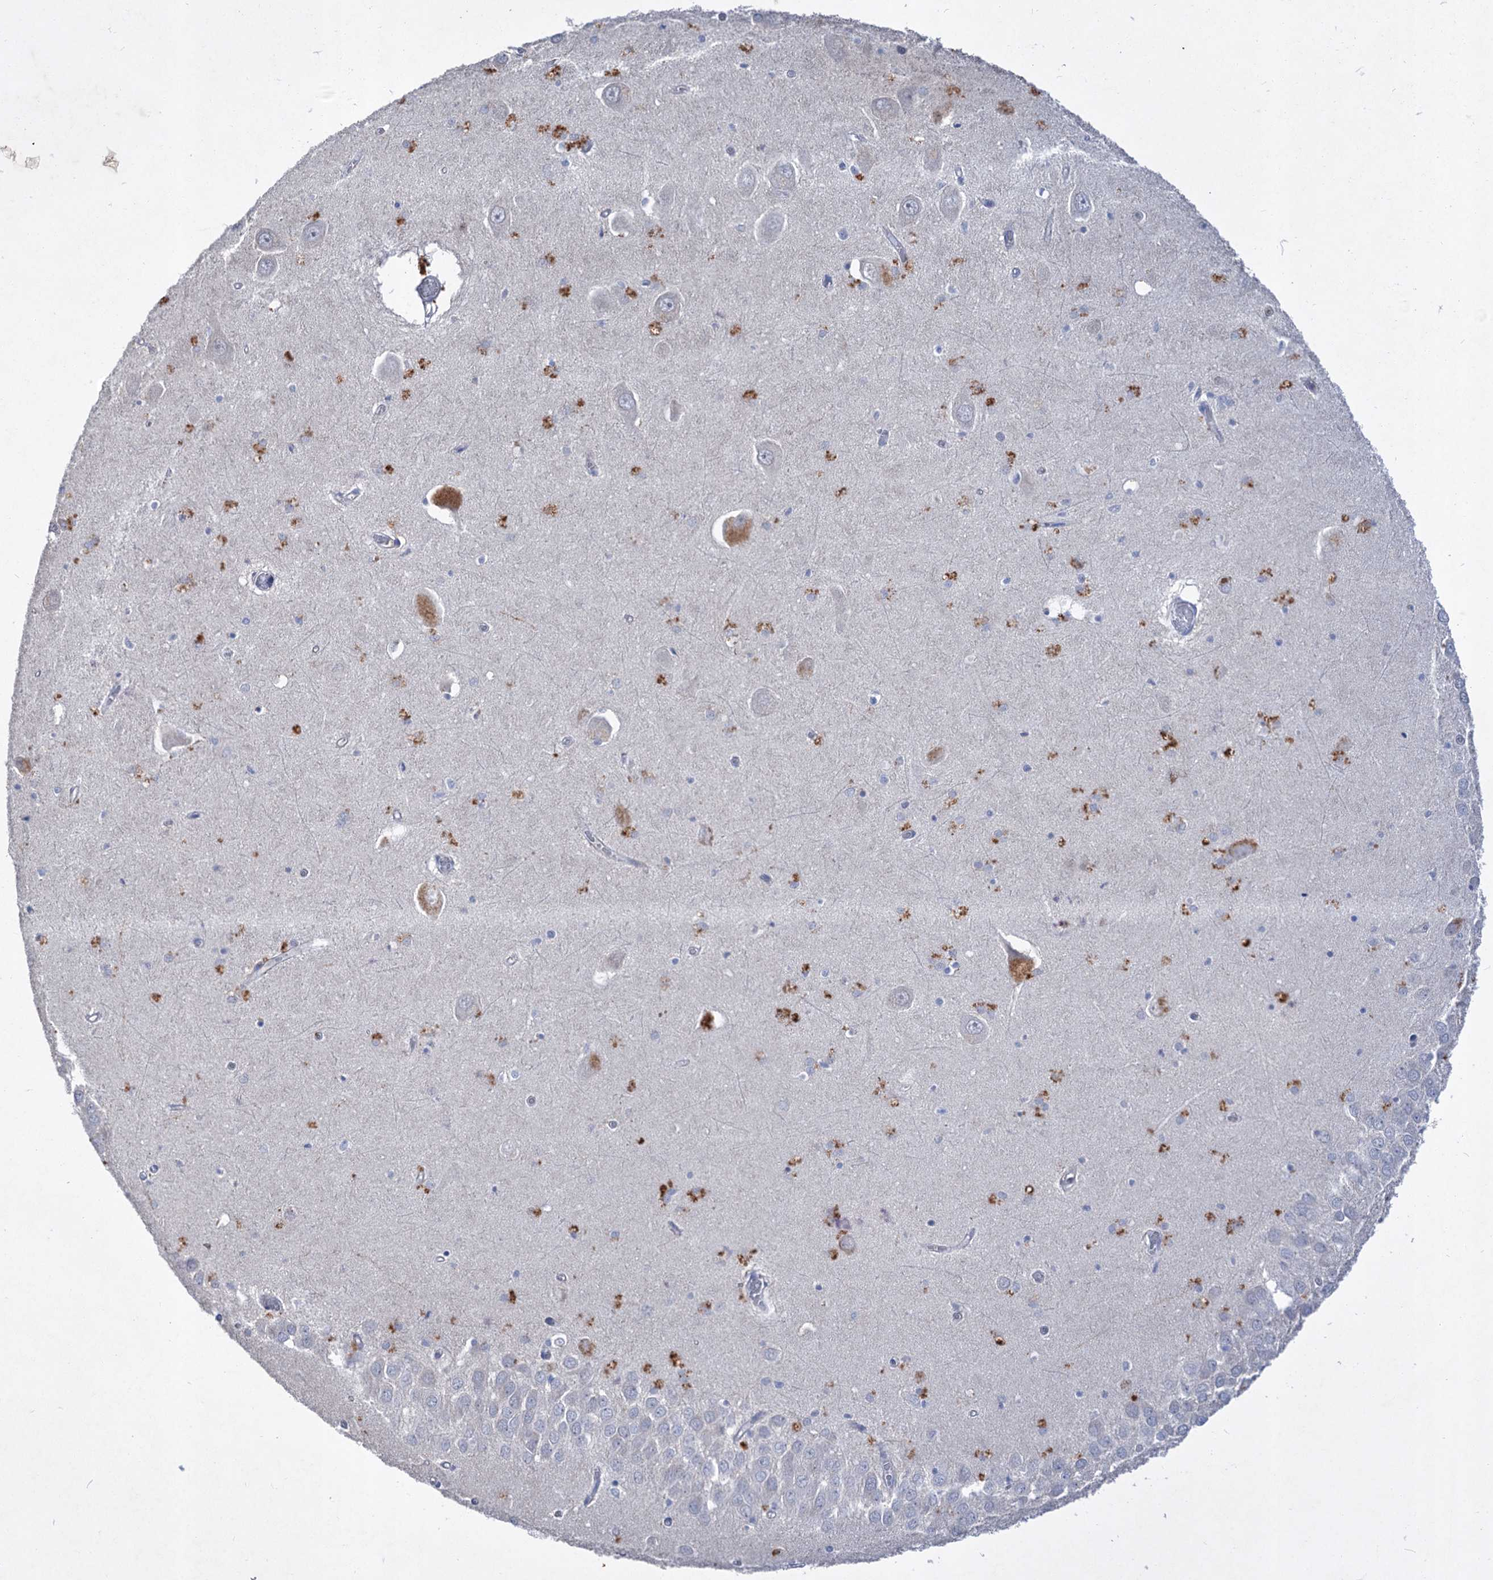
{"staining": {"intensity": "negative", "quantity": "none", "location": "none"}, "tissue": "hippocampus", "cell_type": "Glial cells", "image_type": "normal", "snomed": [{"axis": "morphology", "description": "Normal tissue, NOS"}, {"axis": "topography", "description": "Hippocampus"}], "caption": "The IHC image has no significant staining in glial cells of hippocampus.", "gene": "ATP4A", "patient": {"sex": "male", "age": 70}}